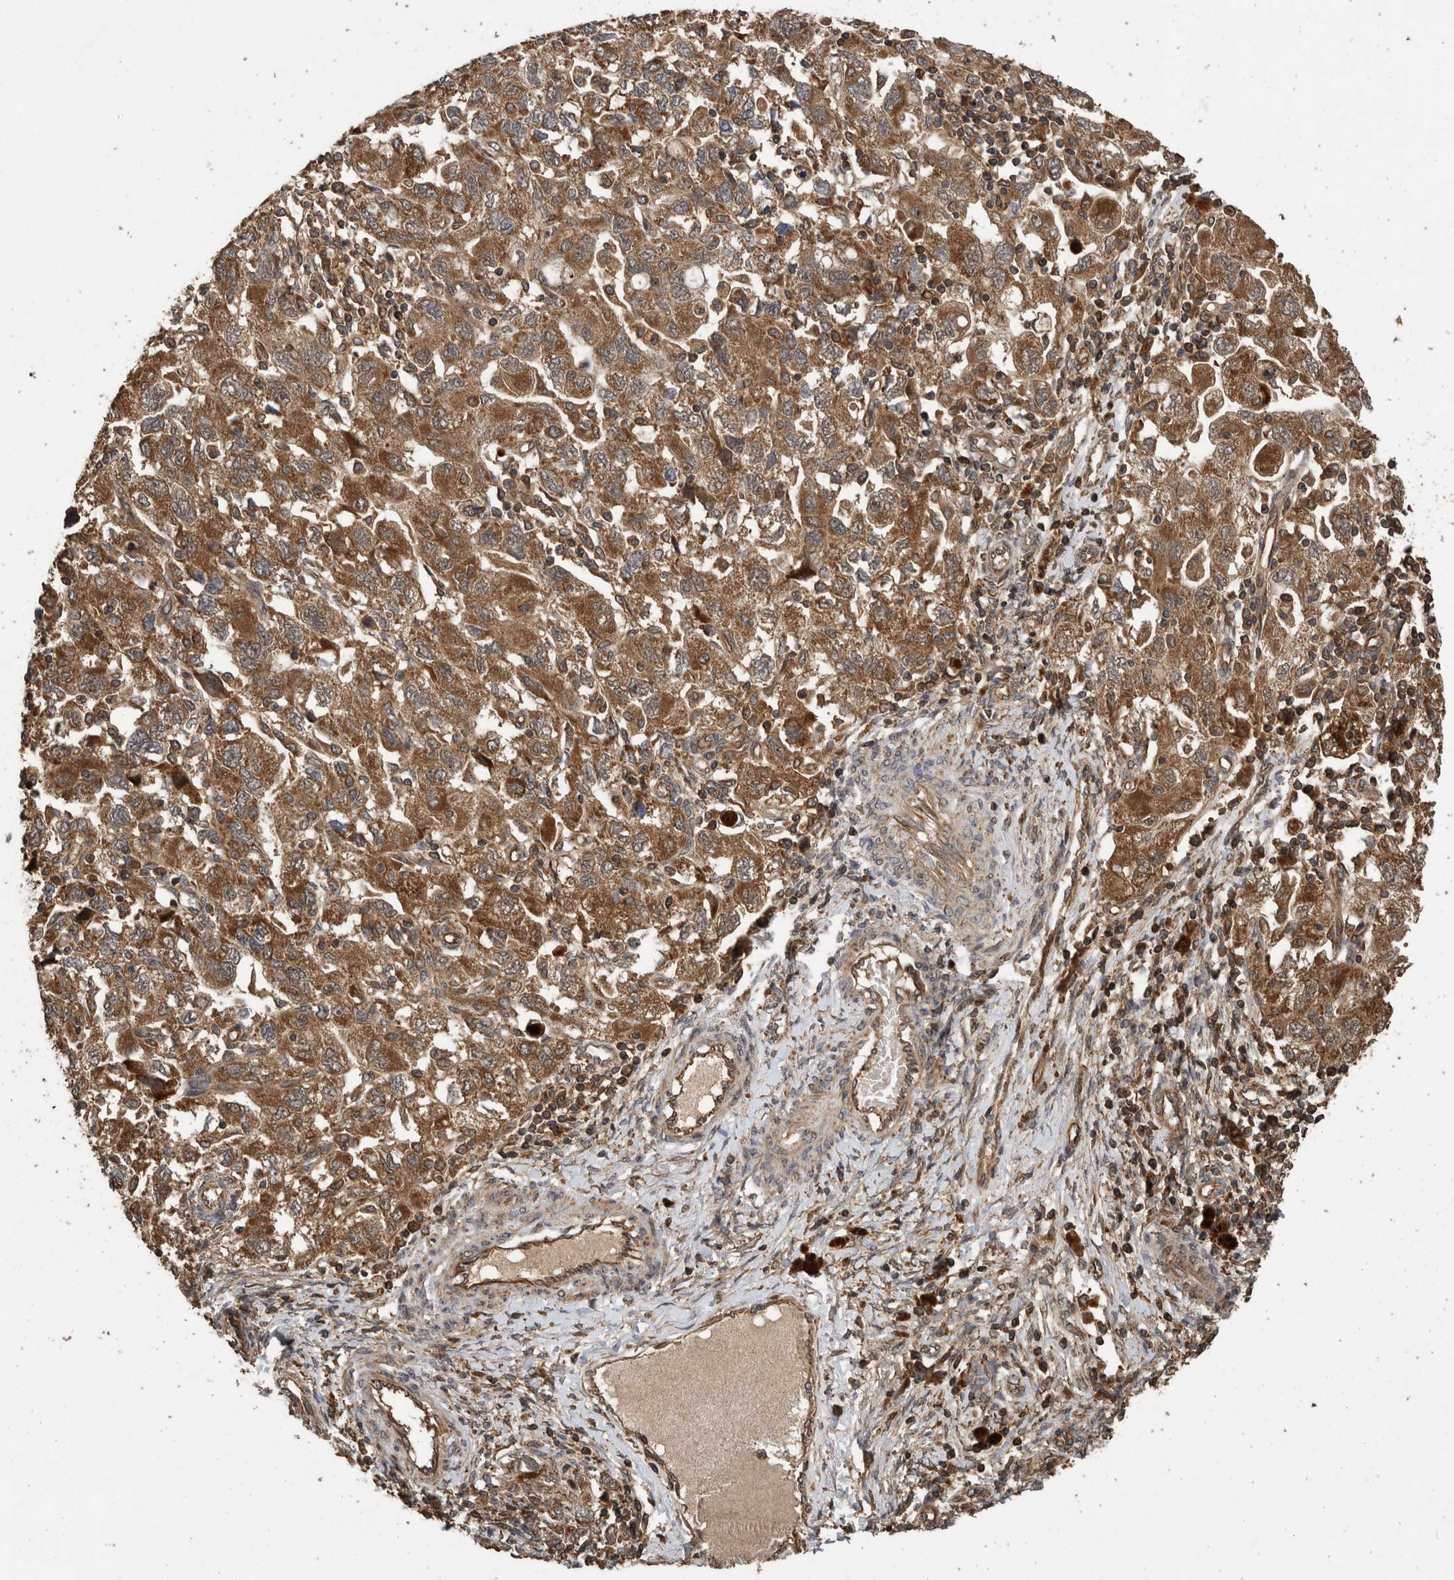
{"staining": {"intensity": "moderate", "quantity": ">75%", "location": "cytoplasmic/membranous"}, "tissue": "ovarian cancer", "cell_type": "Tumor cells", "image_type": "cancer", "snomed": [{"axis": "morphology", "description": "Carcinoma, NOS"}, {"axis": "morphology", "description": "Cystadenocarcinoma, serous, NOS"}, {"axis": "topography", "description": "Ovary"}], "caption": "Immunohistochemistry (IHC) photomicrograph of neoplastic tissue: serous cystadenocarcinoma (ovarian) stained using immunohistochemistry (IHC) exhibits medium levels of moderate protein expression localized specifically in the cytoplasmic/membranous of tumor cells, appearing as a cytoplasmic/membranous brown color.", "gene": "TRIM16", "patient": {"sex": "female", "age": 69}}